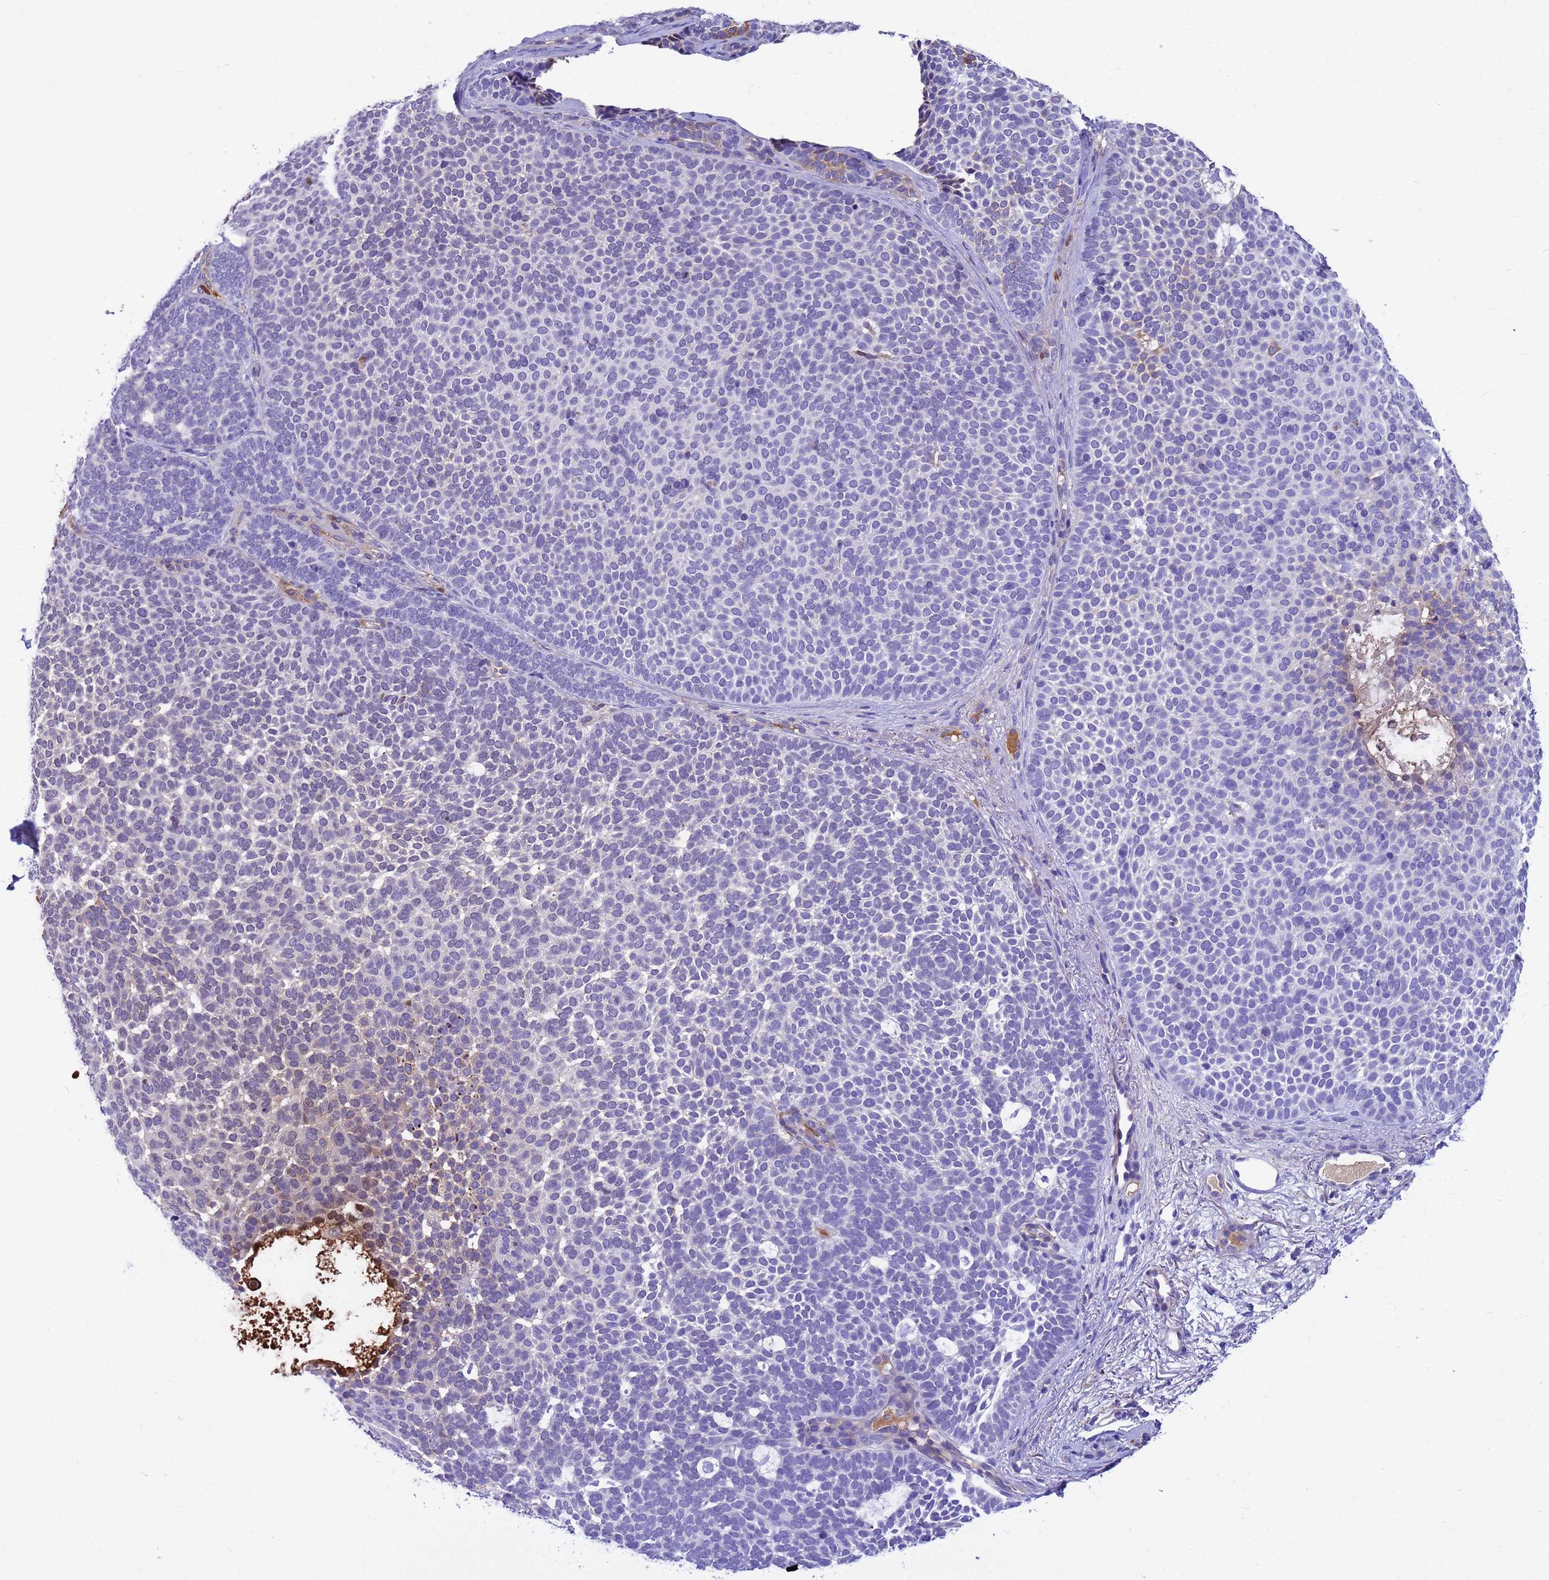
{"staining": {"intensity": "negative", "quantity": "none", "location": "none"}, "tissue": "skin cancer", "cell_type": "Tumor cells", "image_type": "cancer", "snomed": [{"axis": "morphology", "description": "Basal cell carcinoma"}, {"axis": "topography", "description": "Skin"}], "caption": "This is an immunohistochemistry micrograph of basal cell carcinoma (skin). There is no staining in tumor cells.", "gene": "ORM1", "patient": {"sex": "female", "age": 77}}